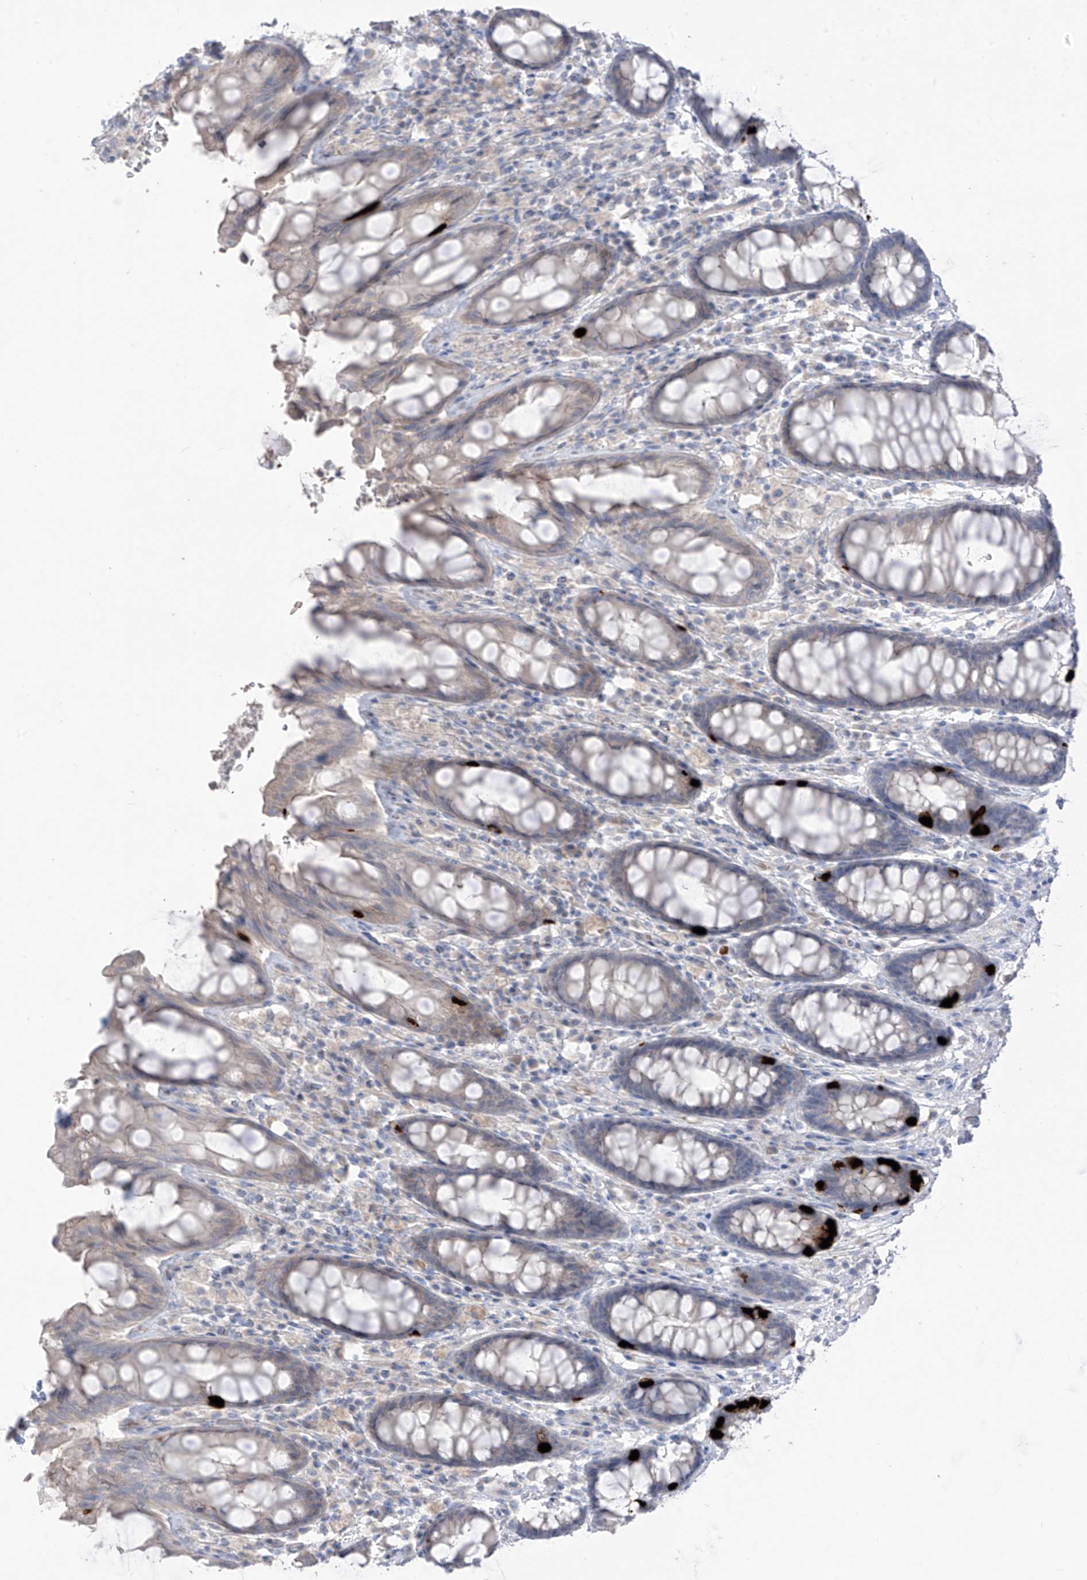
{"staining": {"intensity": "strong", "quantity": "<25%", "location": "cytoplasmic/membranous"}, "tissue": "rectum", "cell_type": "Glandular cells", "image_type": "normal", "snomed": [{"axis": "morphology", "description": "Normal tissue, NOS"}, {"axis": "topography", "description": "Rectum"}], "caption": "High-power microscopy captured an immunohistochemistry (IHC) micrograph of normal rectum, revealing strong cytoplasmic/membranous expression in about <25% of glandular cells. (DAB = brown stain, brightfield microscopy at high magnification).", "gene": "ASPRV1", "patient": {"sex": "male", "age": 64}}